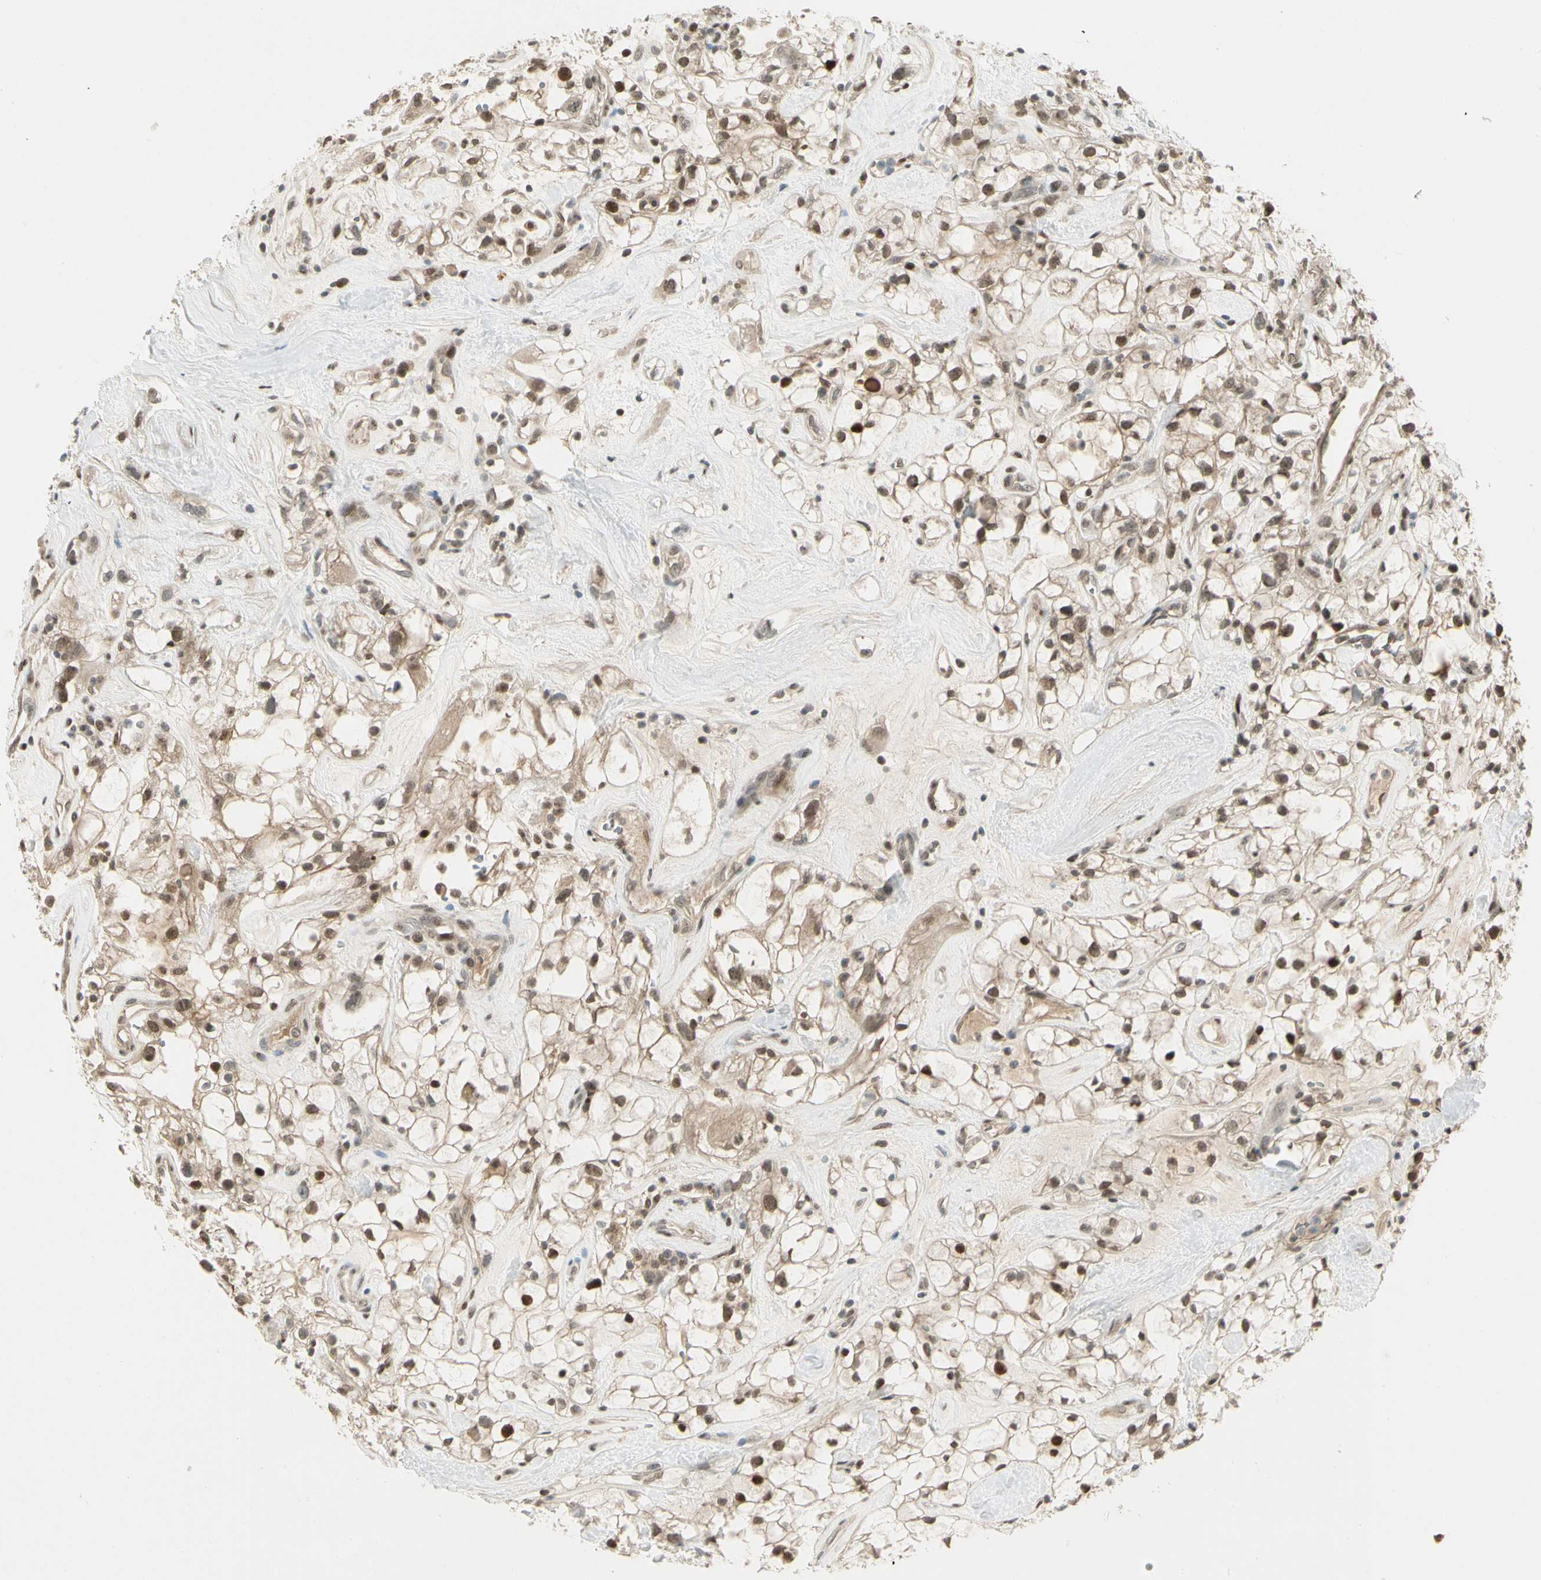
{"staining": {"intensity": "moderate", "quantity": ">75%", "location": "nuclear"}, "tissue": "renal cancer", "cell_type": "Tumor cells", "image_type": "cancer", "snomed": [{"axis": "morphology", "description": "Adenocarcinoma, NOS"}, {"axis": "topography", "description": "Kidney"}], "caption": "Immunohistochemical staining of adenocarcinoma (renal) exhibits medium levels of moderate nuclear protein expression in approximately >75% of tumor cells.", "gene": "GTF3A", "patient": {"sex": "female", "age": 60}}